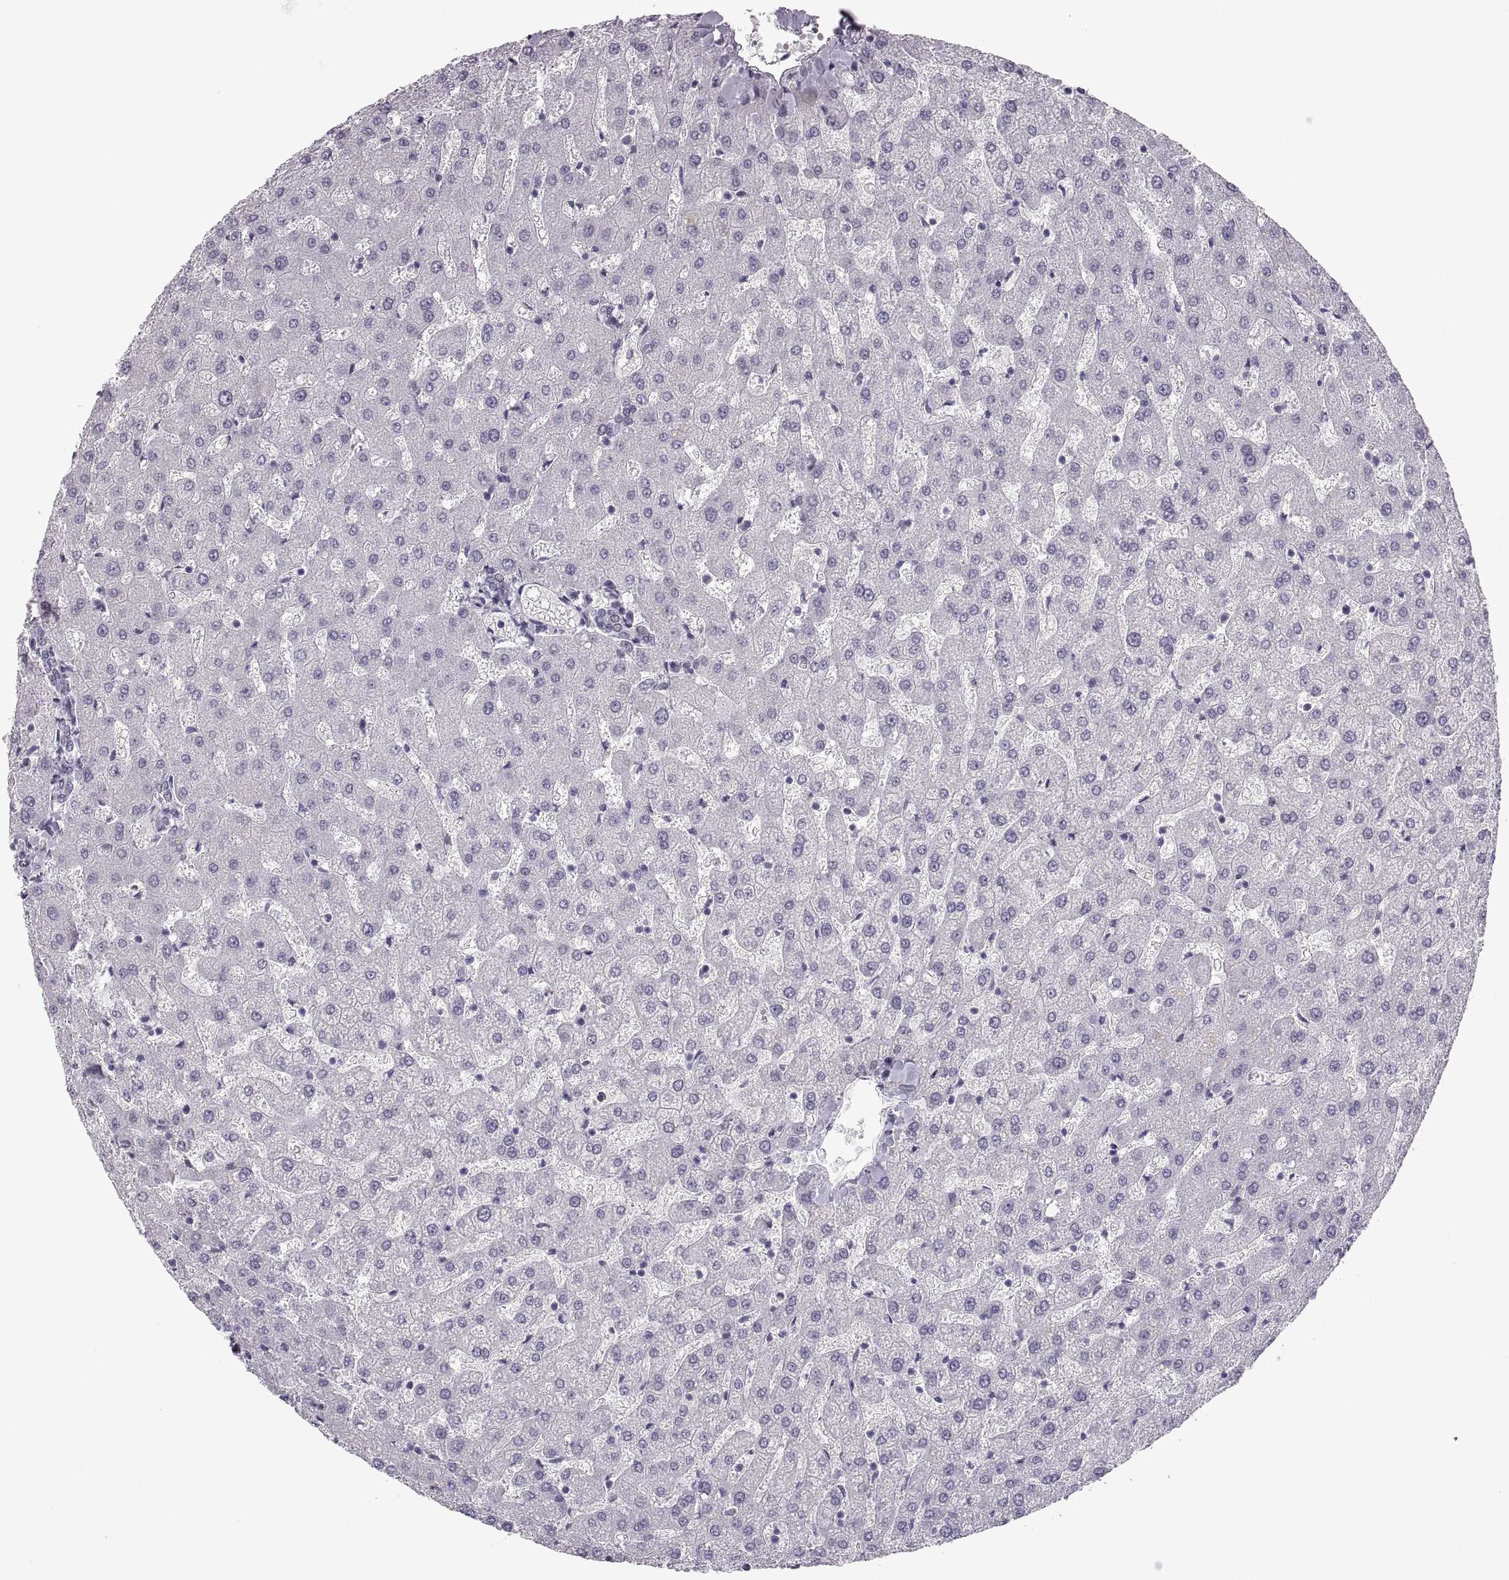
{"staining": {"intensity": "negative", "quantity": "none", "location": "none"}, "tissue": "liver", "cell_type": "Cholangiocytes", "image_type": "normal", "snomed": [{"axis": "morphology", "description": "Normal tissue, NOS"}, {"axis": "topography", "description": "Liver"}], "caption": "The immunohistochemistry (IHC) histopathology image has no significant positivity in cholangiocytes of liver.", "gene": "NANOS3", "patient": {"sex": "female", "age": 50}}